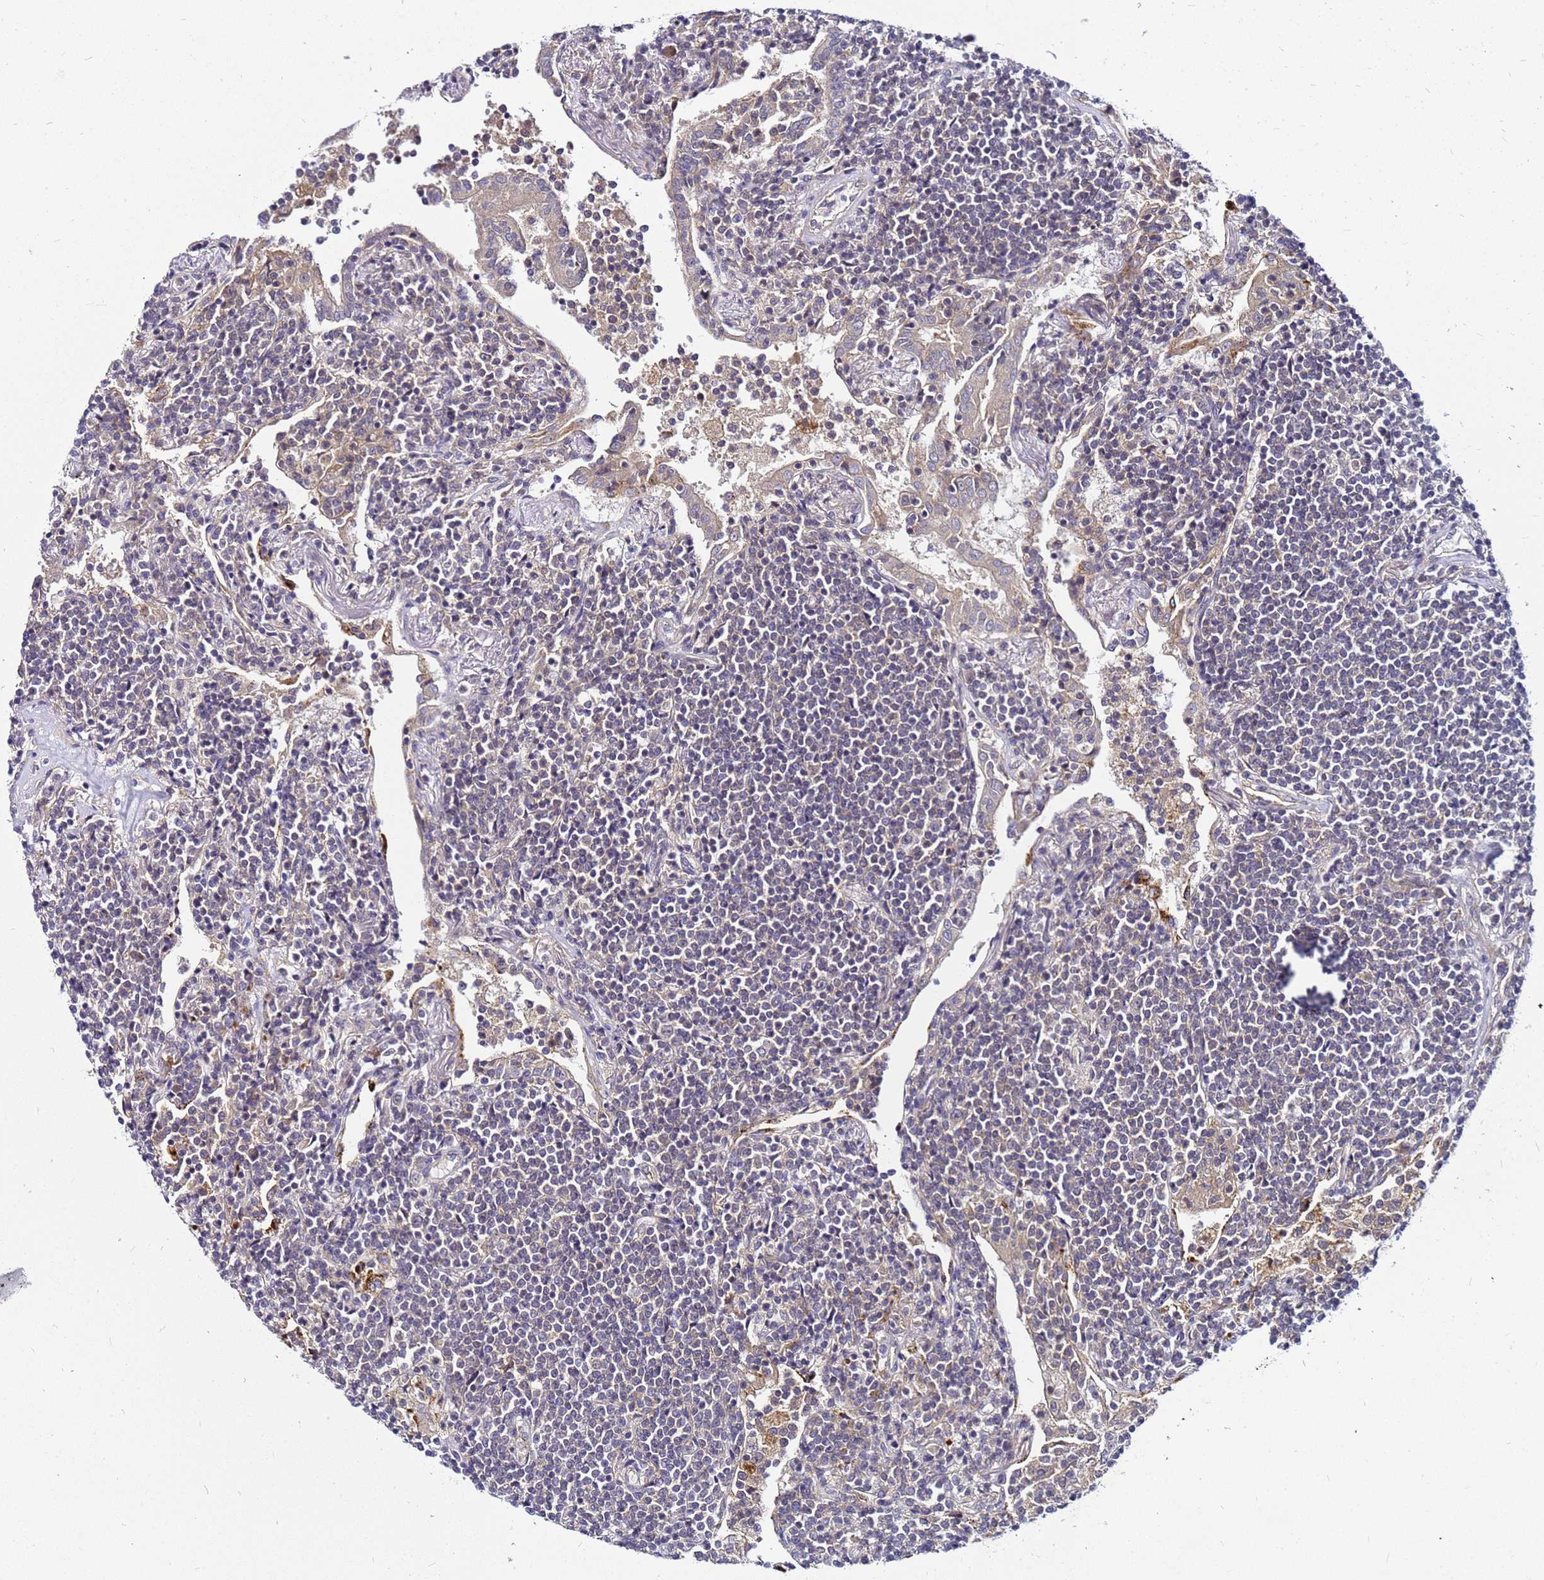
{"staining": {"intensity": "negative", "quantity": "none", "location": "none"}, "tissue": "lymphoma", "cell_type": "Tumor cells", "image_type": "cancer", "snomed": [{"axis": "morphology", "description": "Malignant lymphoma, non-Hodgkin's type, Low grade"}, {"axis": "topography", "description": "Lung"}], "caption": "Immunohistochemical staining of lymphoma shows no significant expression in tumor cells.", "gene": "SAT1", "patient": {"sex": "female", "age": 71}}